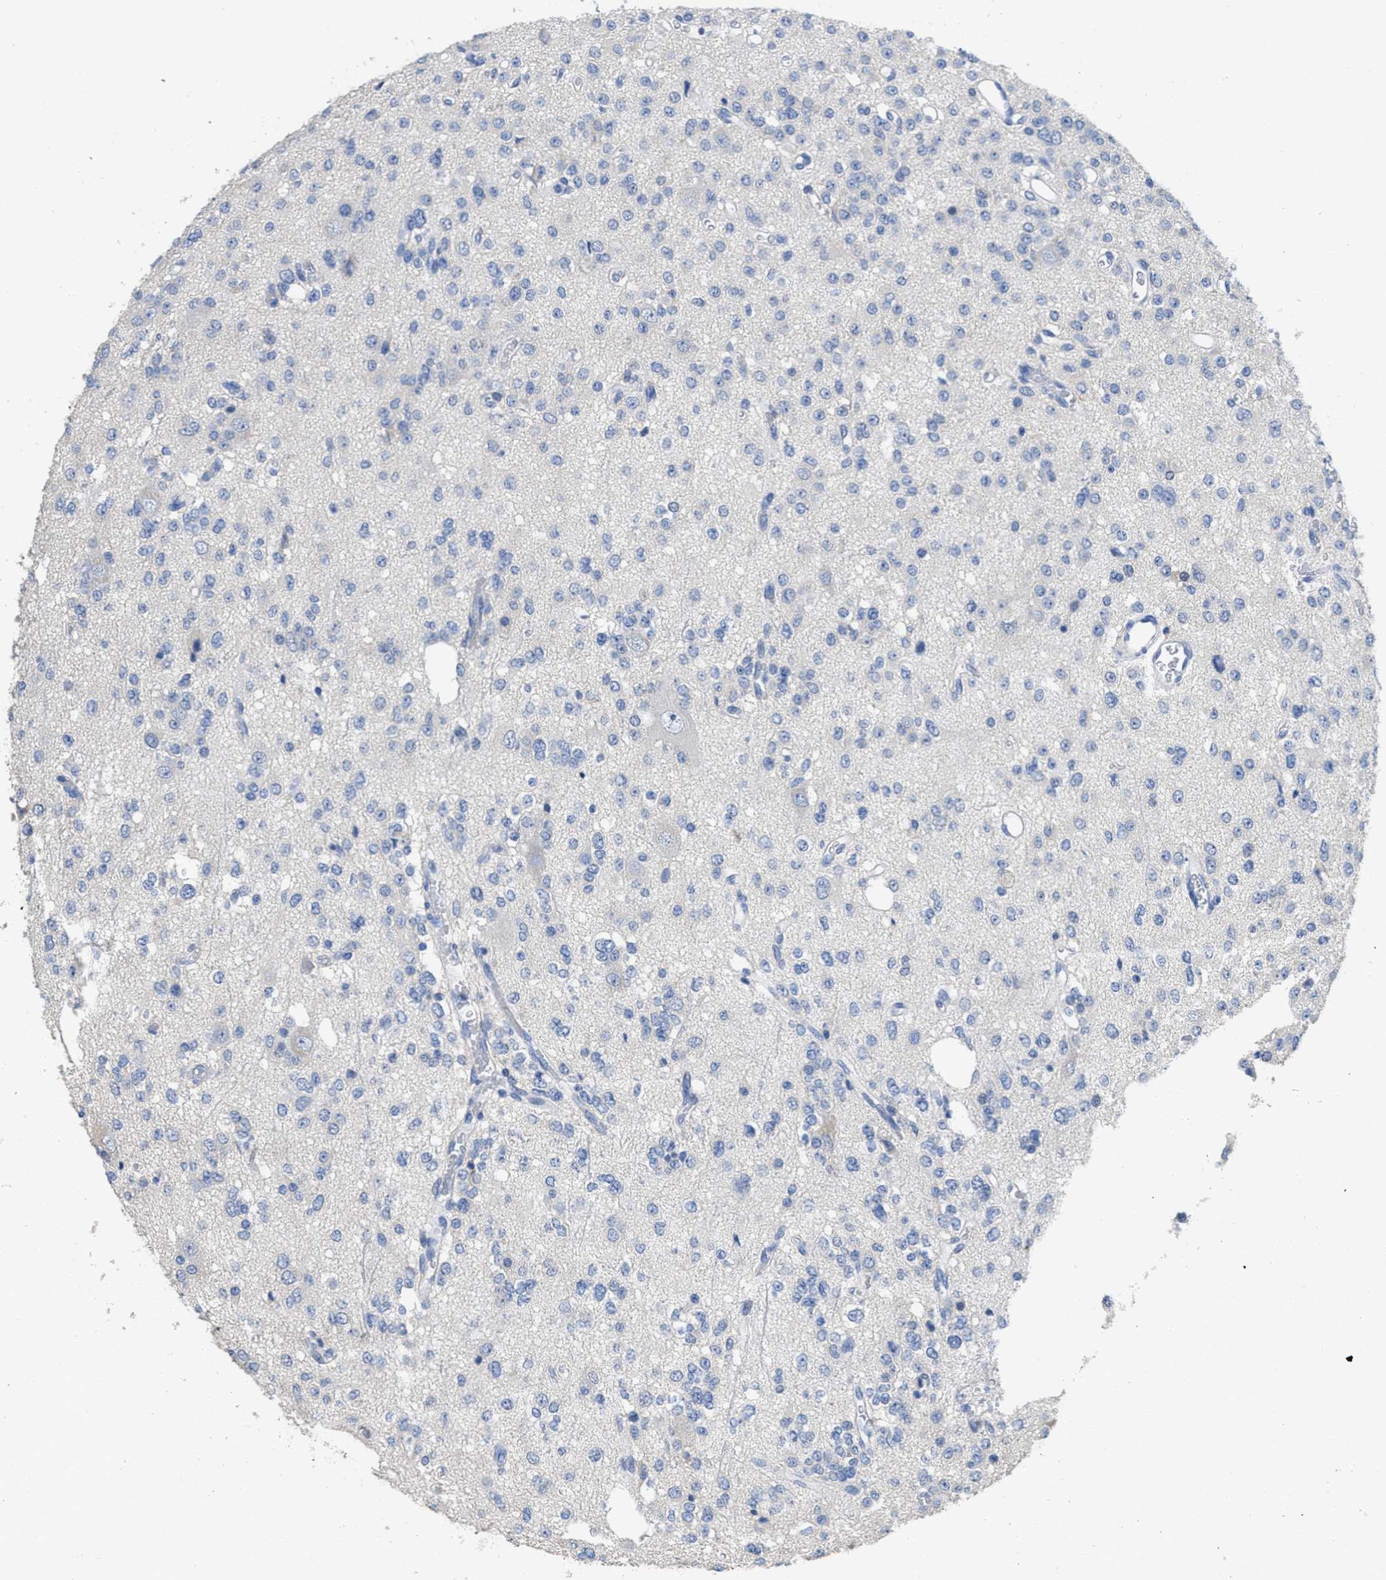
{"staining": {"intensity": "negative", "quantity": "none", "location": "none"}, "tissue": "glioma", "cell_type": "Tumor cells", "image_type": "cancer", "snomed": [{"axis": "morphology", "description": "Glioma, malignant, Low grade"}, {"axis": "topography", "description": "Brain"}], "caption": "This is an immunohistochemistry (IHC) photomicrograph of glioma. There is no positivity in tumor cells.", "gene": "CA9", "patient": {"sex": "male", "age": 38}}